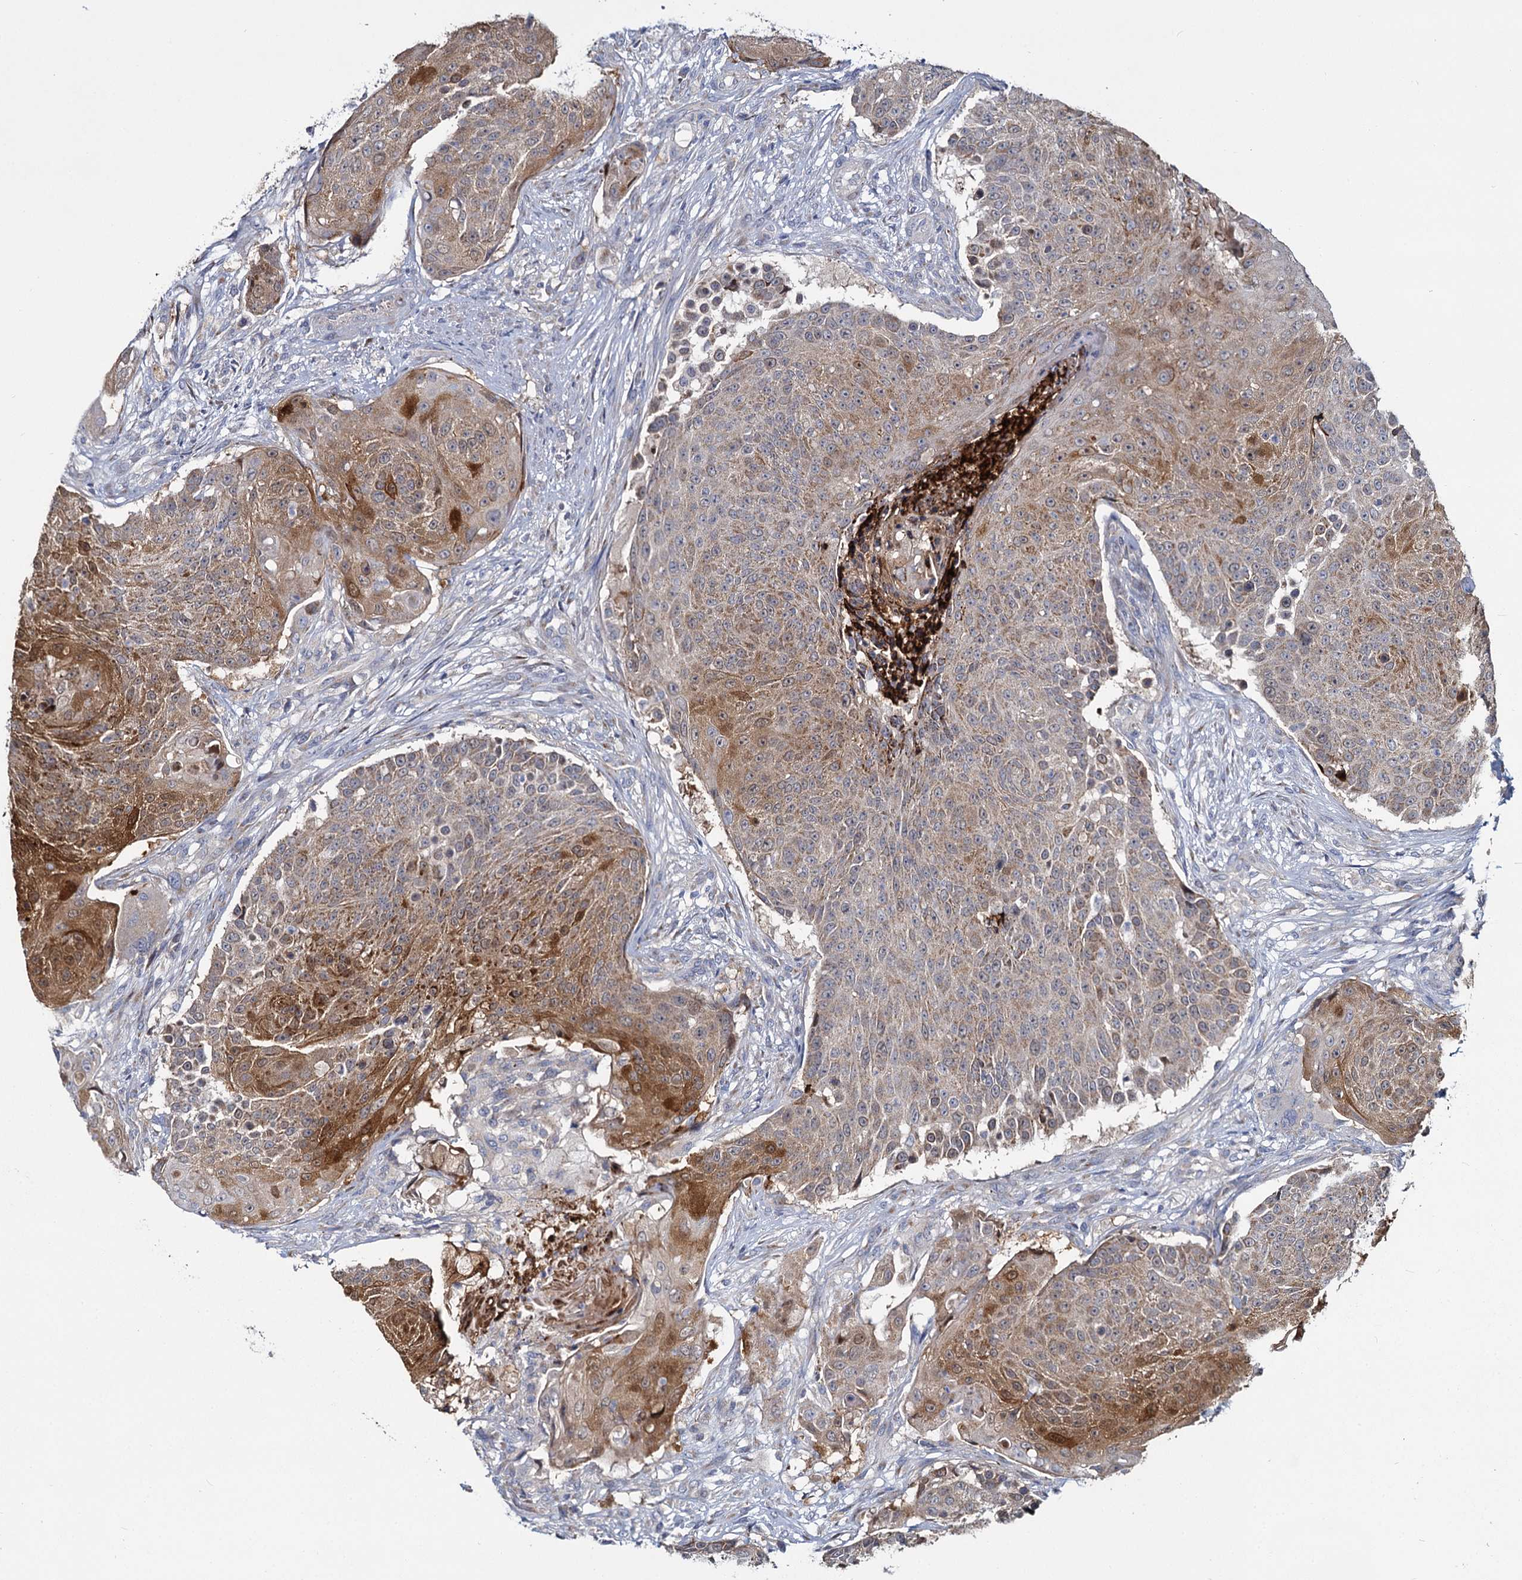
{"staining": {"intensity": "moderate", "quantity": ">75%", "location": "cytoplasmic/membranous"}, "tissue": "urothelial cancer", "cell_type": "Tumor cells", "image_type": "cancer", "snomed": [{"axis": "morphology", "description": "Urothelial carcinoma, High grade"}, {"axis": "topography", "description": "Urinary bladder"}], "caption": "IHC image of human urothelial carcinoma (high-grade) stained for a protein (brown), which reveals medium levels of moderate cytoplasmic/membranous staining in about >75% of tumor cells.", "gene": "DCUN1D2", "patient": {"sex": "female", "age": 63}}